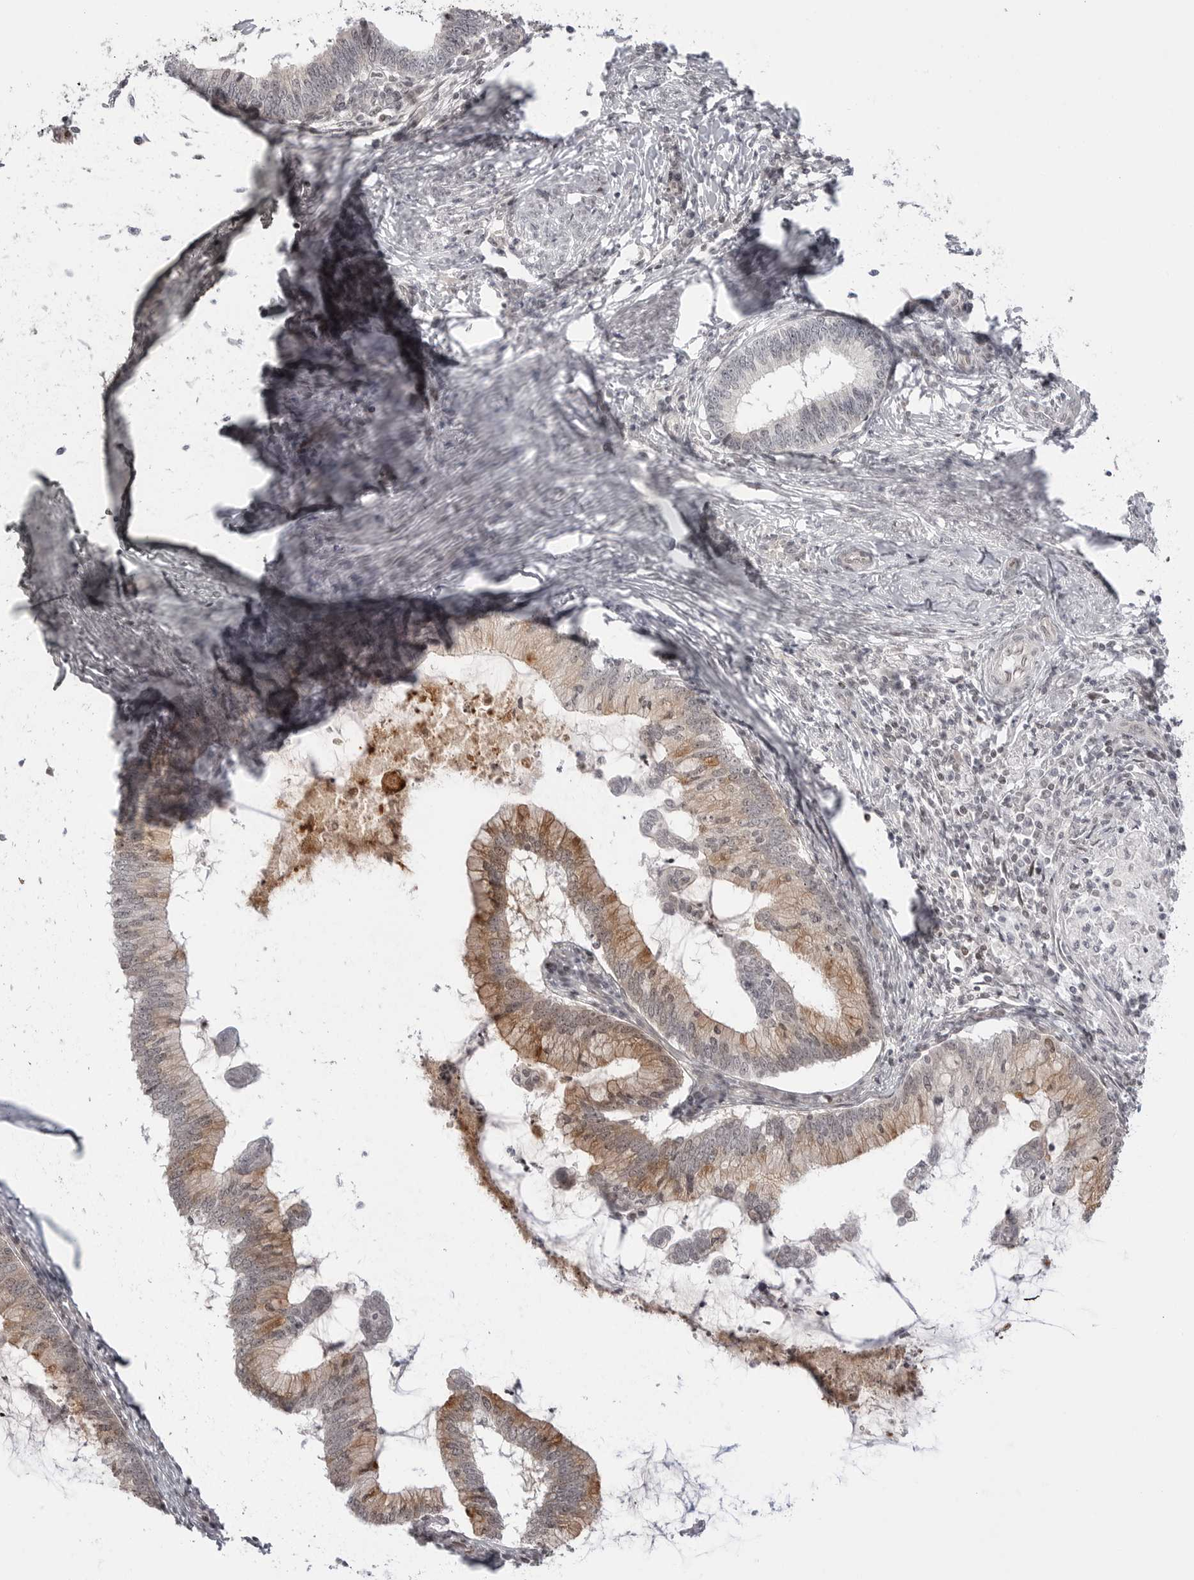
{"staining": {"intensity": "moderate", "quantity": "25%-75%", "location": "cytoplasmic/membranous"}, "tissue": "cervical cancer", "cell_type": "Tumor cells", "image_type": "cancer", "snomed": [{"axis": "morphology", "description": "Adenocarcinoma, NOS"}, {"axis": "topography", "description": "Cervix"}], "caption": "An IHC histopathology image of tumor tissue is shown. Protein staining in brown highlights moderate cytoplasmic/membranous positivity in adenocarcinoma (cervical) within tumor cells.", "gene": "C8orf33", "patient": {"sex": "female", "age": 36}}